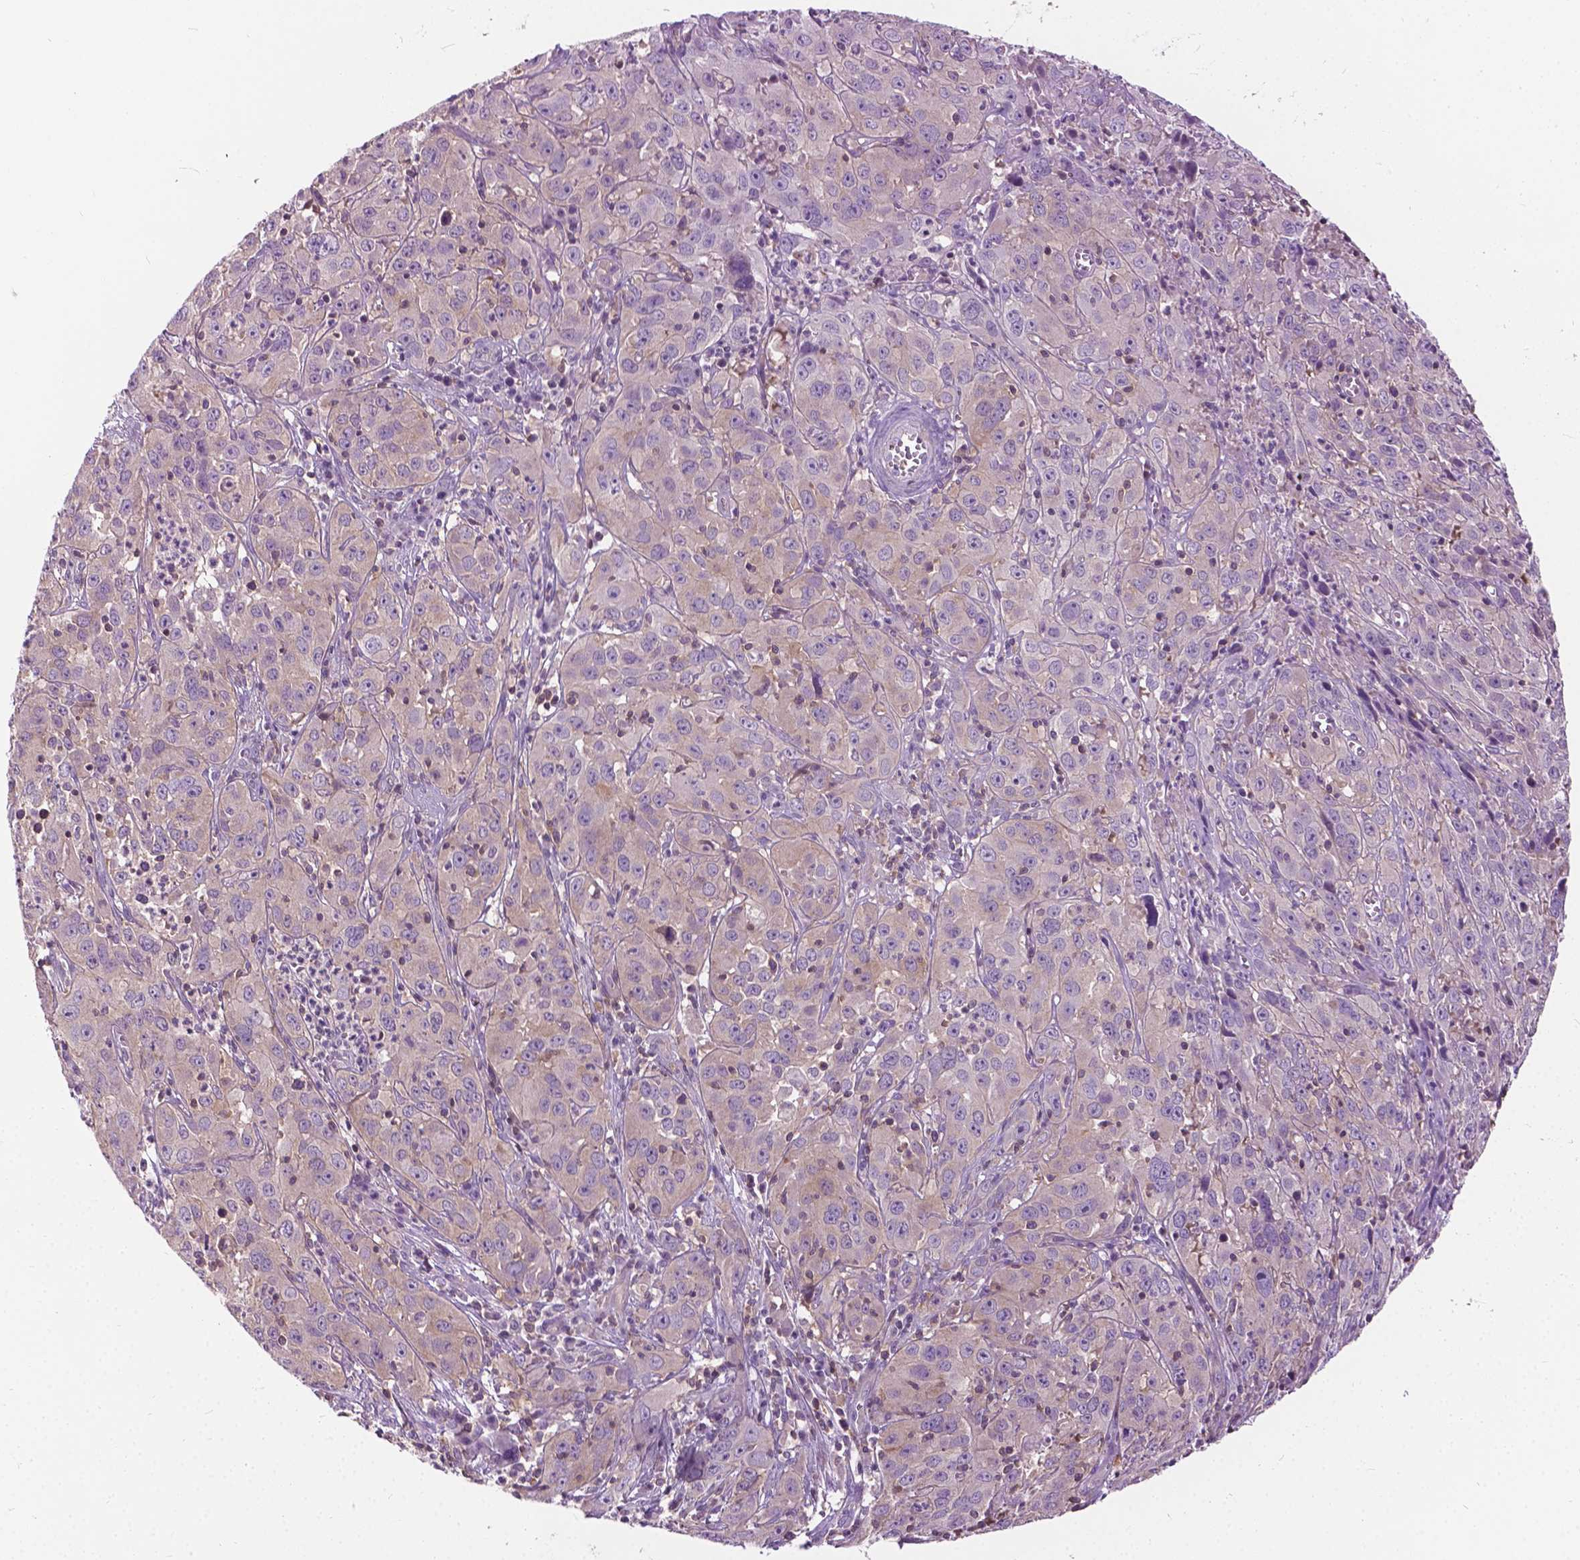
{"staining": {"intensity": "negative", "quantity": "none", "location": "none"}, "tissue": "cervical cancer", "cell_type": "Tumor cells", "image_type": "cancer", "snomed": [{"axis": "morphology", "description": "Squamous cell carcinoma, NOS"}, {"axis": "topography", "description": "Cervix"}], "caption": "The image shows no significant expression in tumor cells of cervical cancer. The staining was performed using DAB to visualize the protein expression in brown, while the nuclei were stained in blue with hematoxylin (Magnification: 20x).", "gene": "JAK3", "patient": {"sex": "female", "age": 32}}